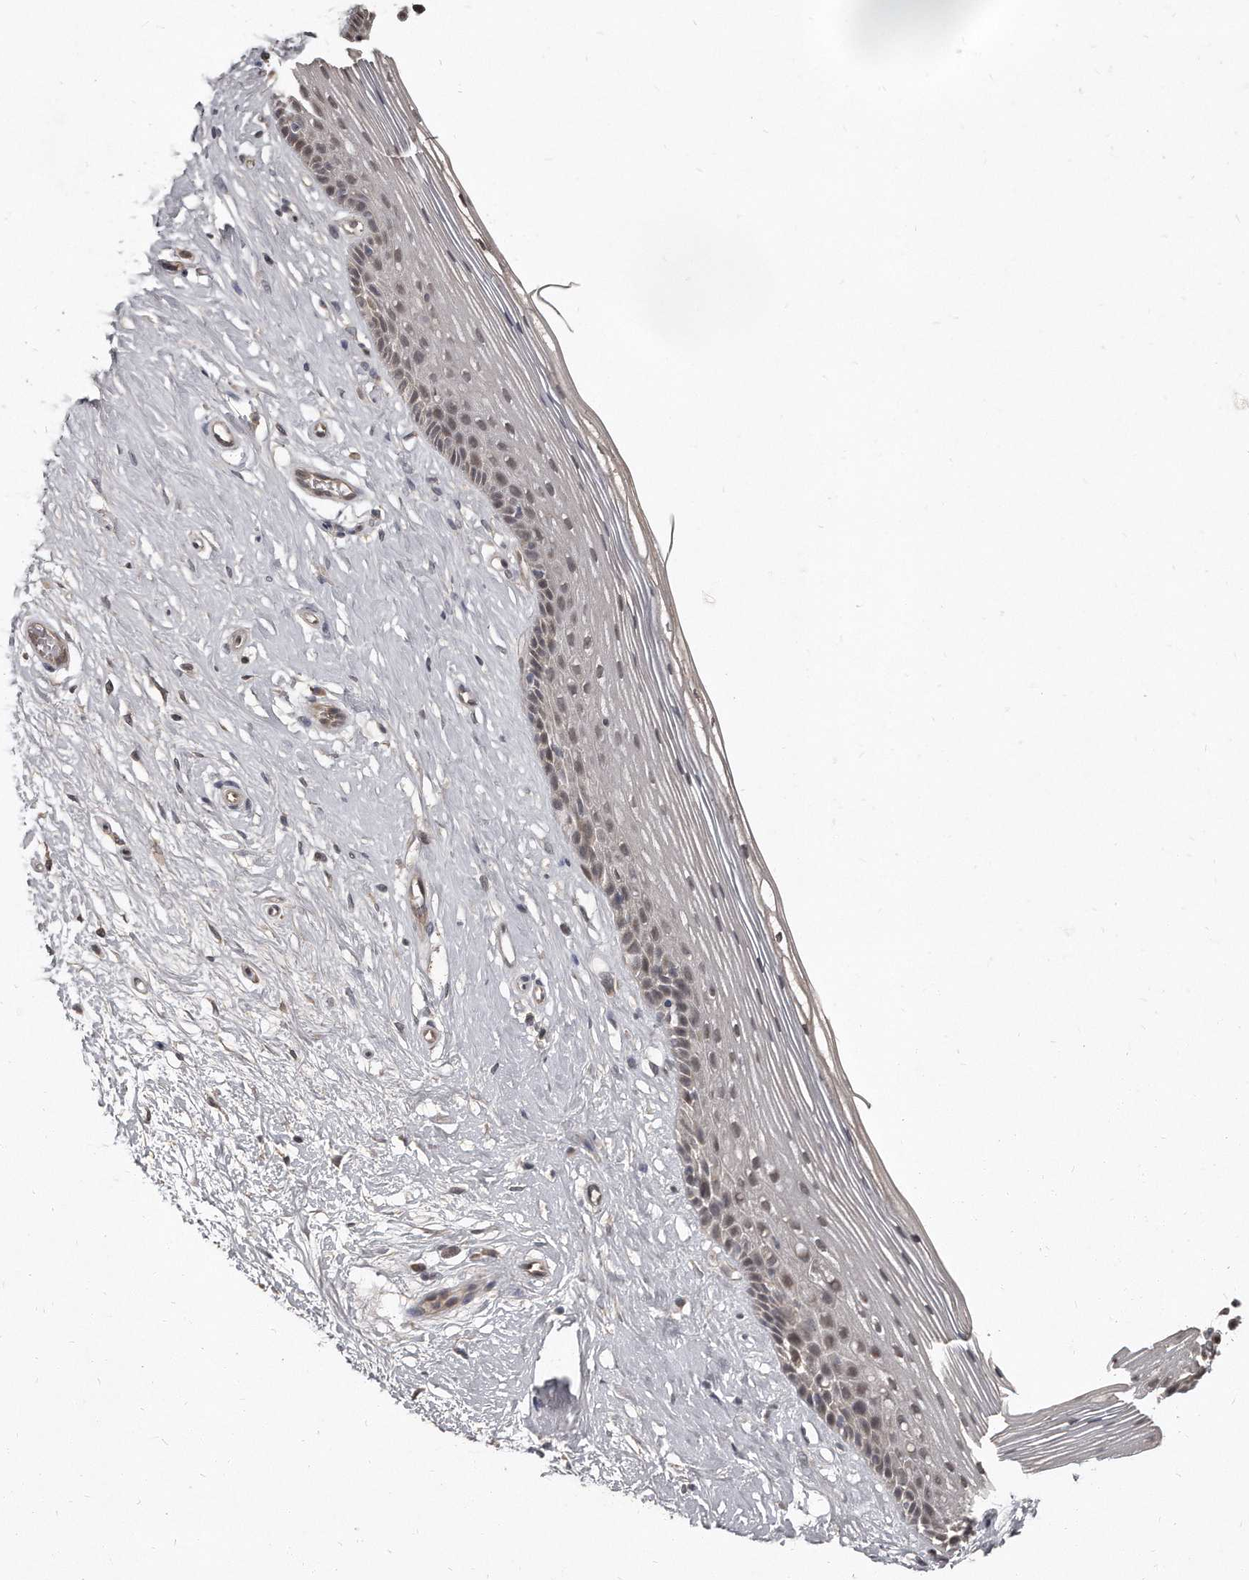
{"staining": {"intensity": "weak", "quantity": "<25%", "location": "cytoplasmic/membranous"}, "tissue": "vagina", "cell_type": "Squamous epithelial cells", "image_type": "normal", "snomed": [{"axis": "morphology", "description": "Normal tissue, NOS"}, {"axis": "topography", "description": "Vagina"}], "caption": "This is a image of immunohistochemistry (IHC) staining of benign vagina, which shows no staining in squamous epithelial cells.", "gene": "GRB10", "patient": {"sex": "female", "age": 46}}